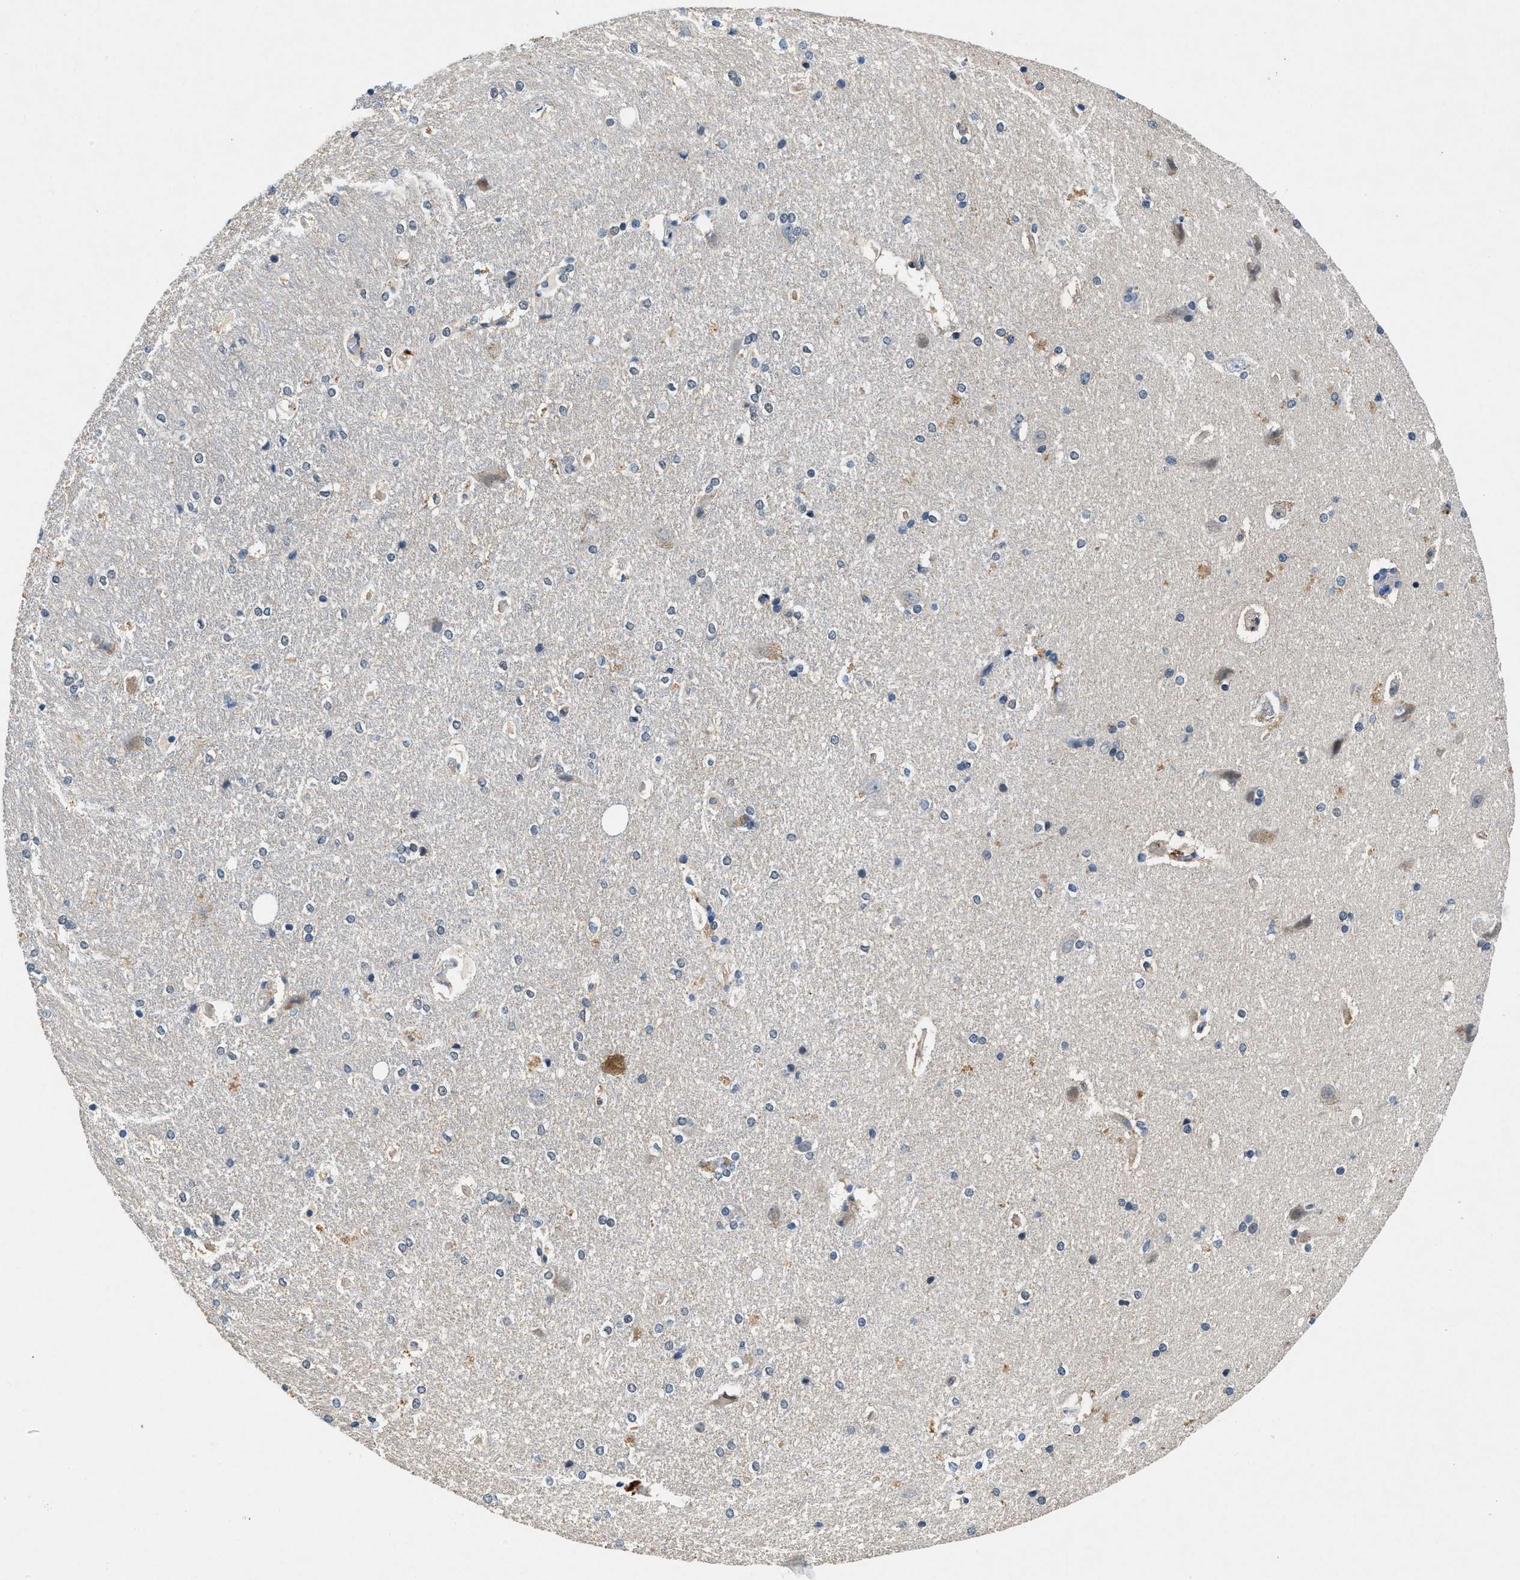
{"staining": {"intensity": "negative", "quantity": "none", "location": "none"}, "tissue": "hippocampus", "cell_type": "Glial cells", "image_type": "normal", "snomed": [{"axis": "morphology", "description": "Normal tissue, NOS"}, {"axis": "topography", "description": "Hippocampus"}], "caption": "A high-resolution image shows immunohistochemistry (IHC) staining of normal hippocampus, which demonstrates no significant expression in glial cells.", "gene": "COPS2", "patient": {"sex": "female", "age": 19}}